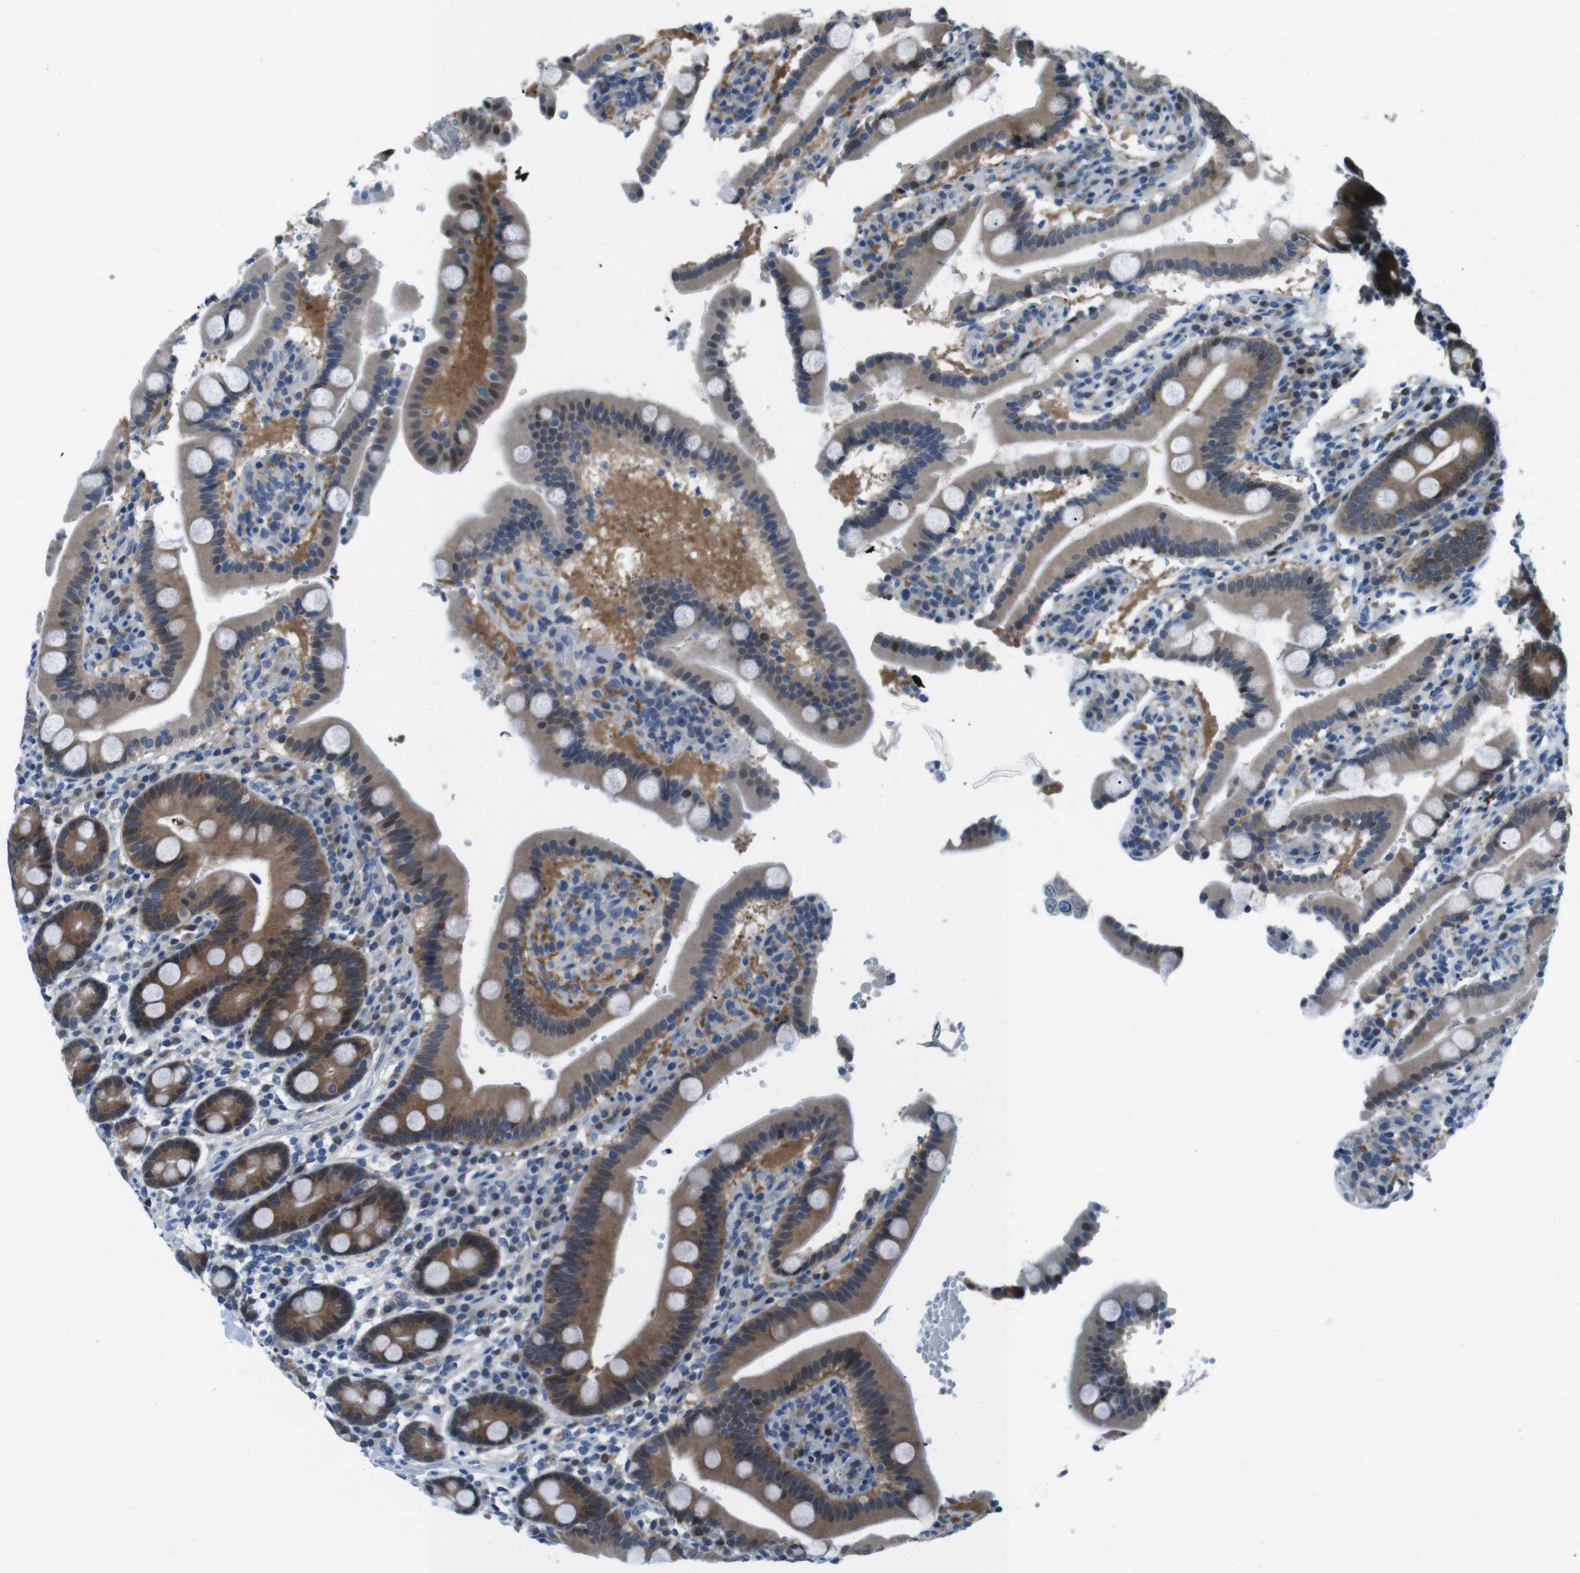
{"staining": {"intensity": "moderate", "quantity": ">75%", "location": "cytoplasmic/membranous"}, "tissue": "duodenum", "cell_type": "Glandular cells", "image_type": "normal", "snomed": [{"axis": "morphology", "description": "Normal tissue, NOS"}, {"axis": "topography", "description": "Small intestine, NOS"}], "caption": "Moderate cytoplasmic/membranous expression is appreciated in approximately >75% of glandular cells in unremarkable duodenum.", "gene": "LRP5", "patient": {"sex": "female", "age": 71}}